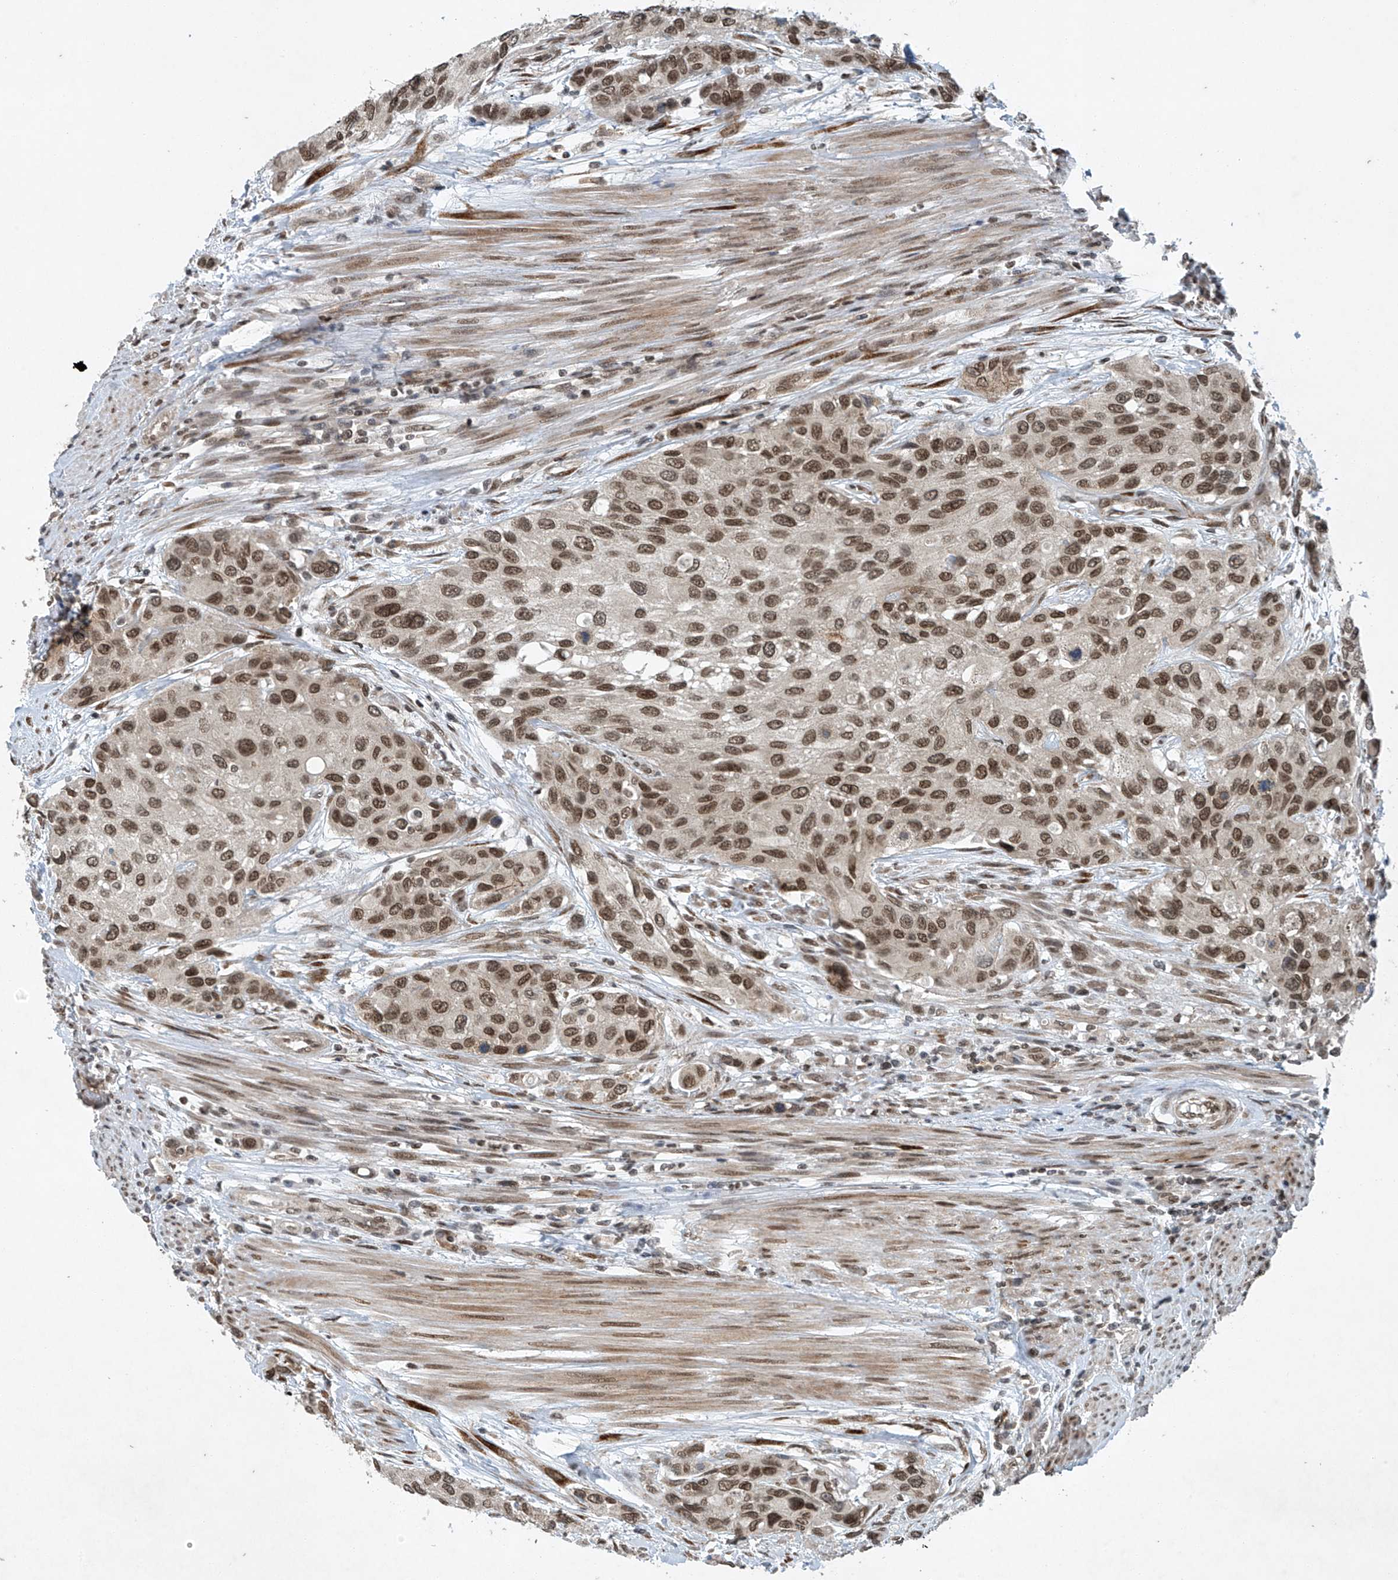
{"staining": {"intensity": "moderate", "quantity": ">75%", "location": "nuclear"}, "tissue": "urothelial cancer", "cell_type": "Tumor cells", "image_type": "cancer", "snomed": [{"axis": "morphology", "description": "Normal tissue, NOS"}, {"axis": "morphology", "description": "Urothelial carcinoma, High grade"}, {"axis": "topography", "description": "Vascular tissue"}, {"axis": "topography", "description": "Urinary bladder"}], "caption": "Urothelial carcinoma (high-grade) was stained to show a protein in brown. There is medium levels of moderate nuclear expression in approximately >75% of tumor cells. (Brightfield microscopy of DAB IHC at high magnification).", "gene": "TAF8", "patient": {"sex": "female", "age": 56}}